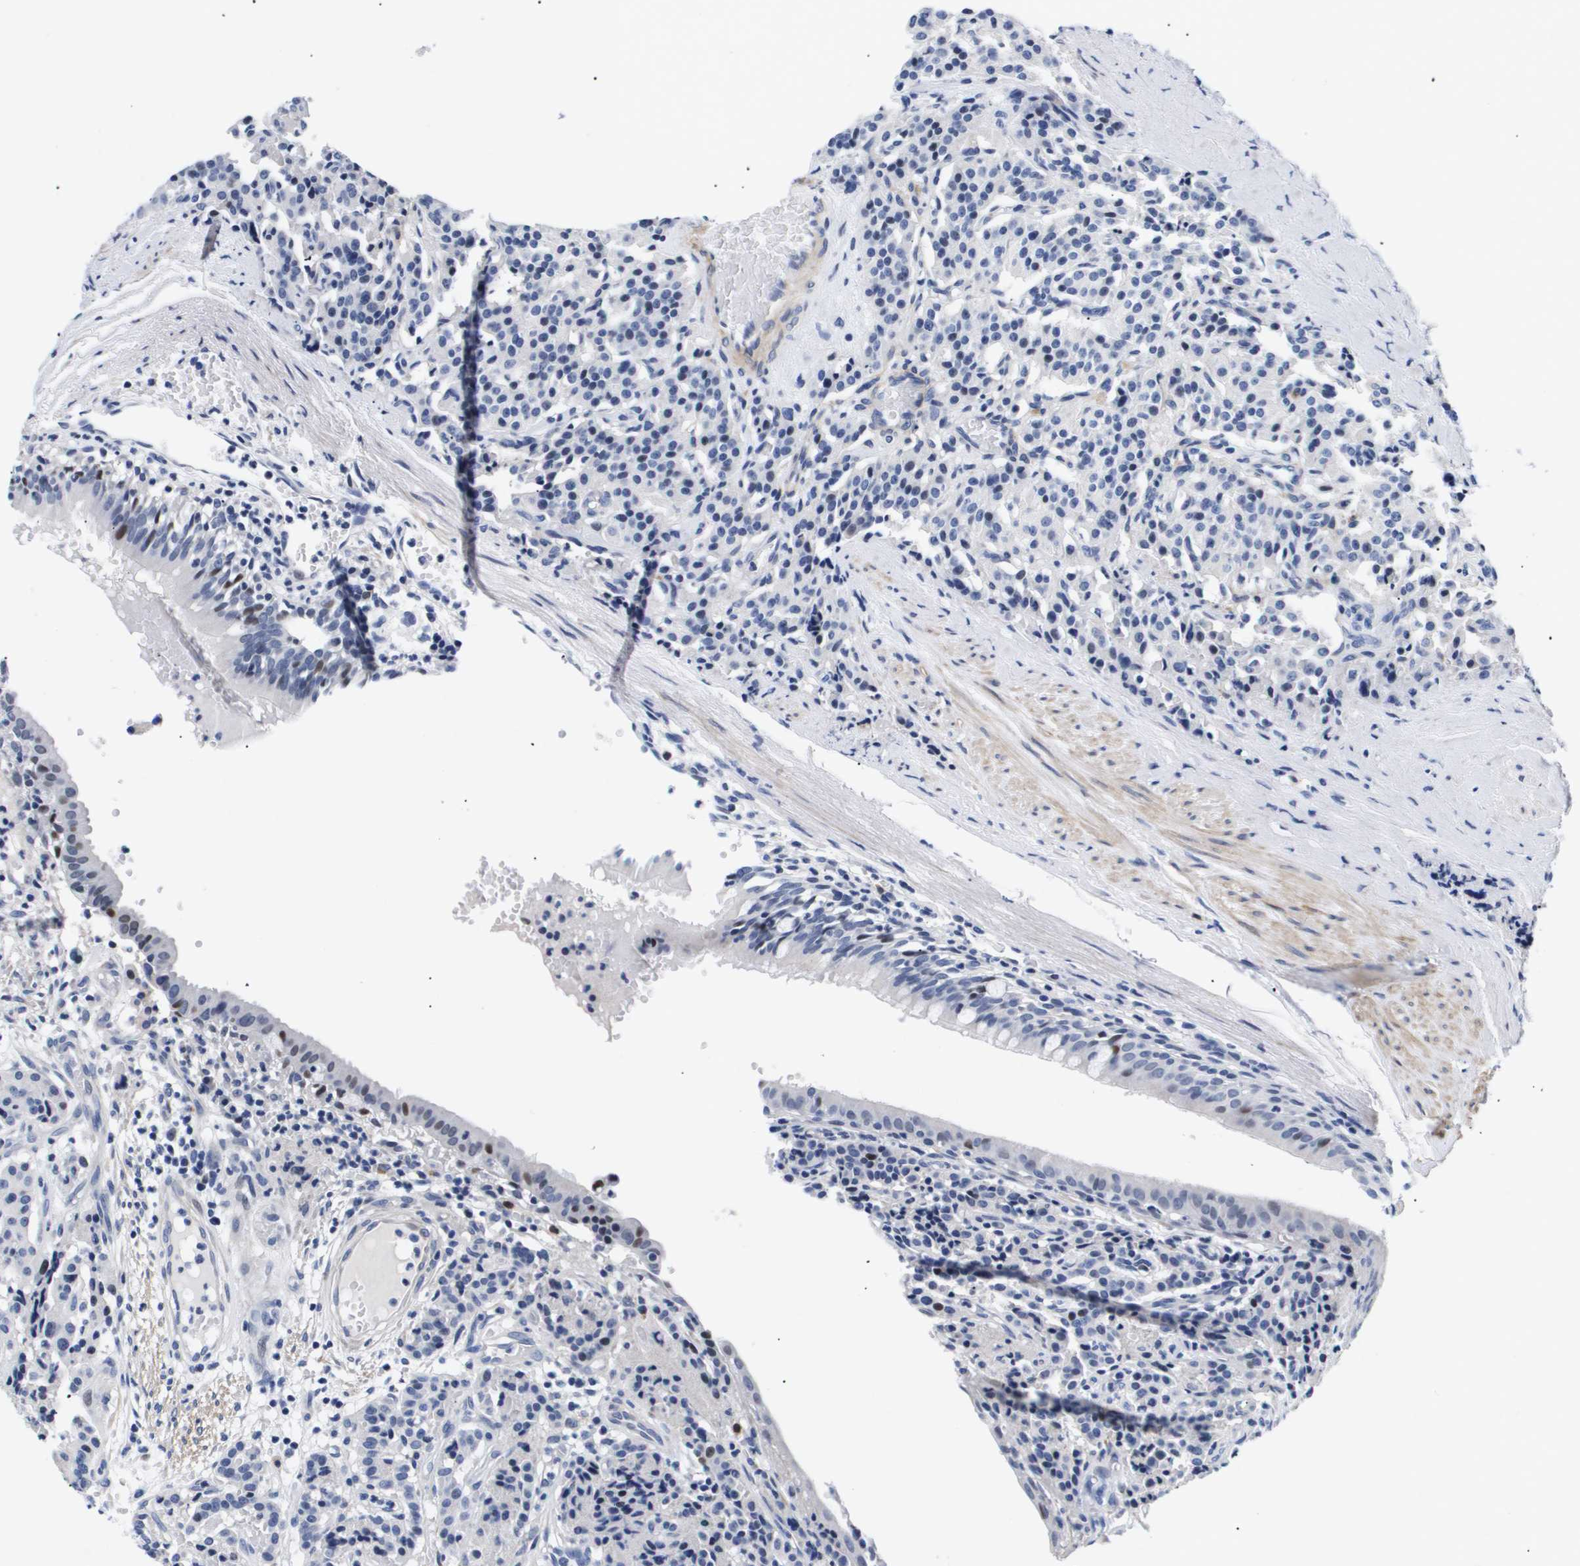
{"staining": {"intensity": "negative", "quantity": "none", "location": "none"}, "tissue": "carcinoid", "cell_type": "Tumor cells", "image_type": "cancer", "snomed": [{"axis": "morphology", "description": "Carcinoid, malignant, NOS"}, {"axis": "topography", "description": "Lung"}], "caption": "DAB immunohistochemical staining of human carcinoid displays no significant staining in tumor cells.", "gene": "SHD", "patient": {"sex": "male", "age": 30}}